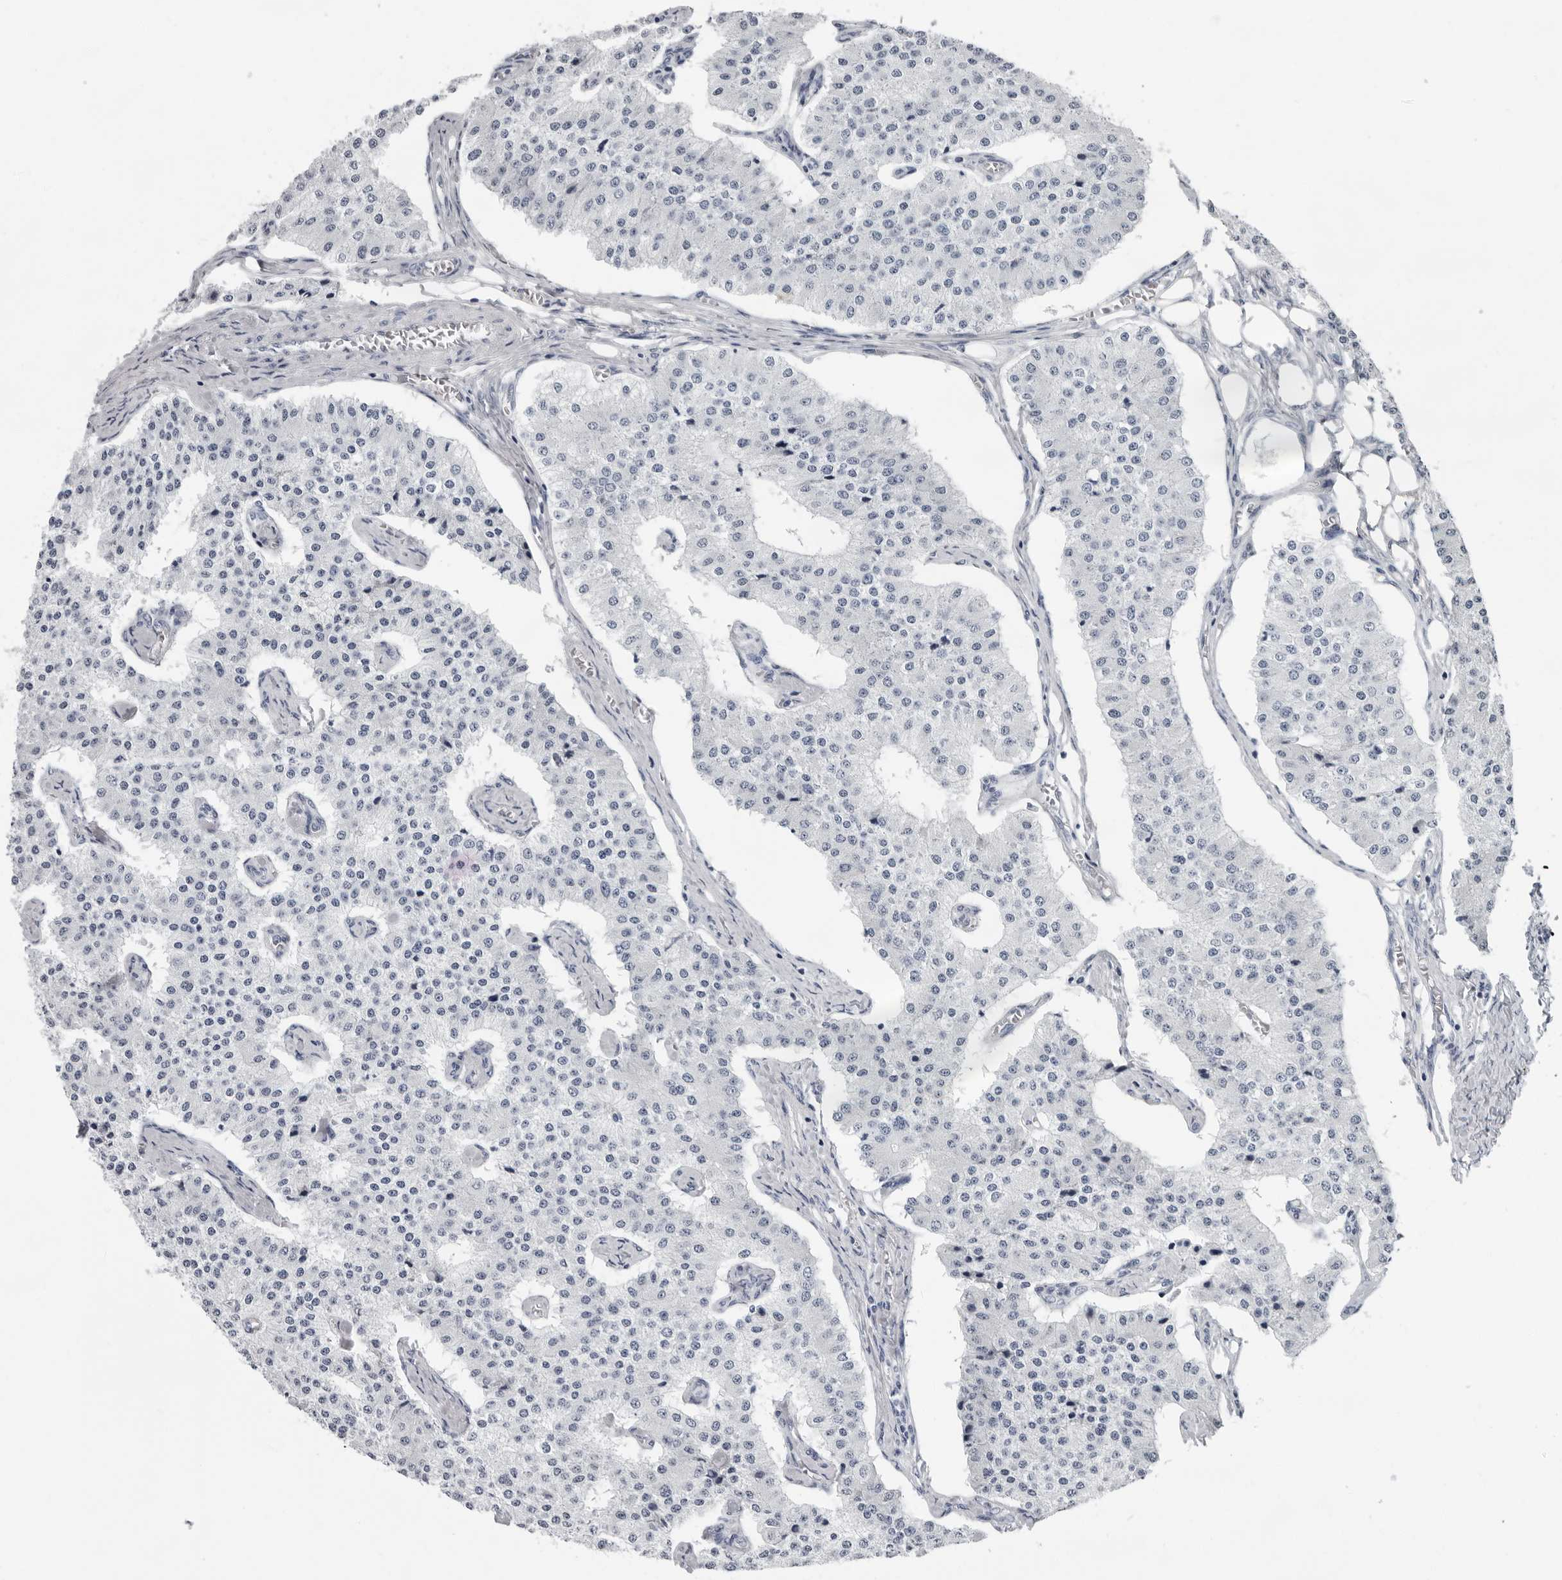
{"staining": {"intensity": "negative", "quantity": "none", "location": "none"}, "tissue": "carcinoid", "cell_type": "Tumor cells", "image_type": "cancer", "snomed": [{"axis": "morphology", "description": "Carcinoid, malignant, NOS"}, {"axis": "topography", "description": "Colon"}], "caption": "Tumor cells are negative for protein expression in human malignant carcinoid.", "gene": "CCDC28B", "patient": {"sex": "female", "age": 52}}